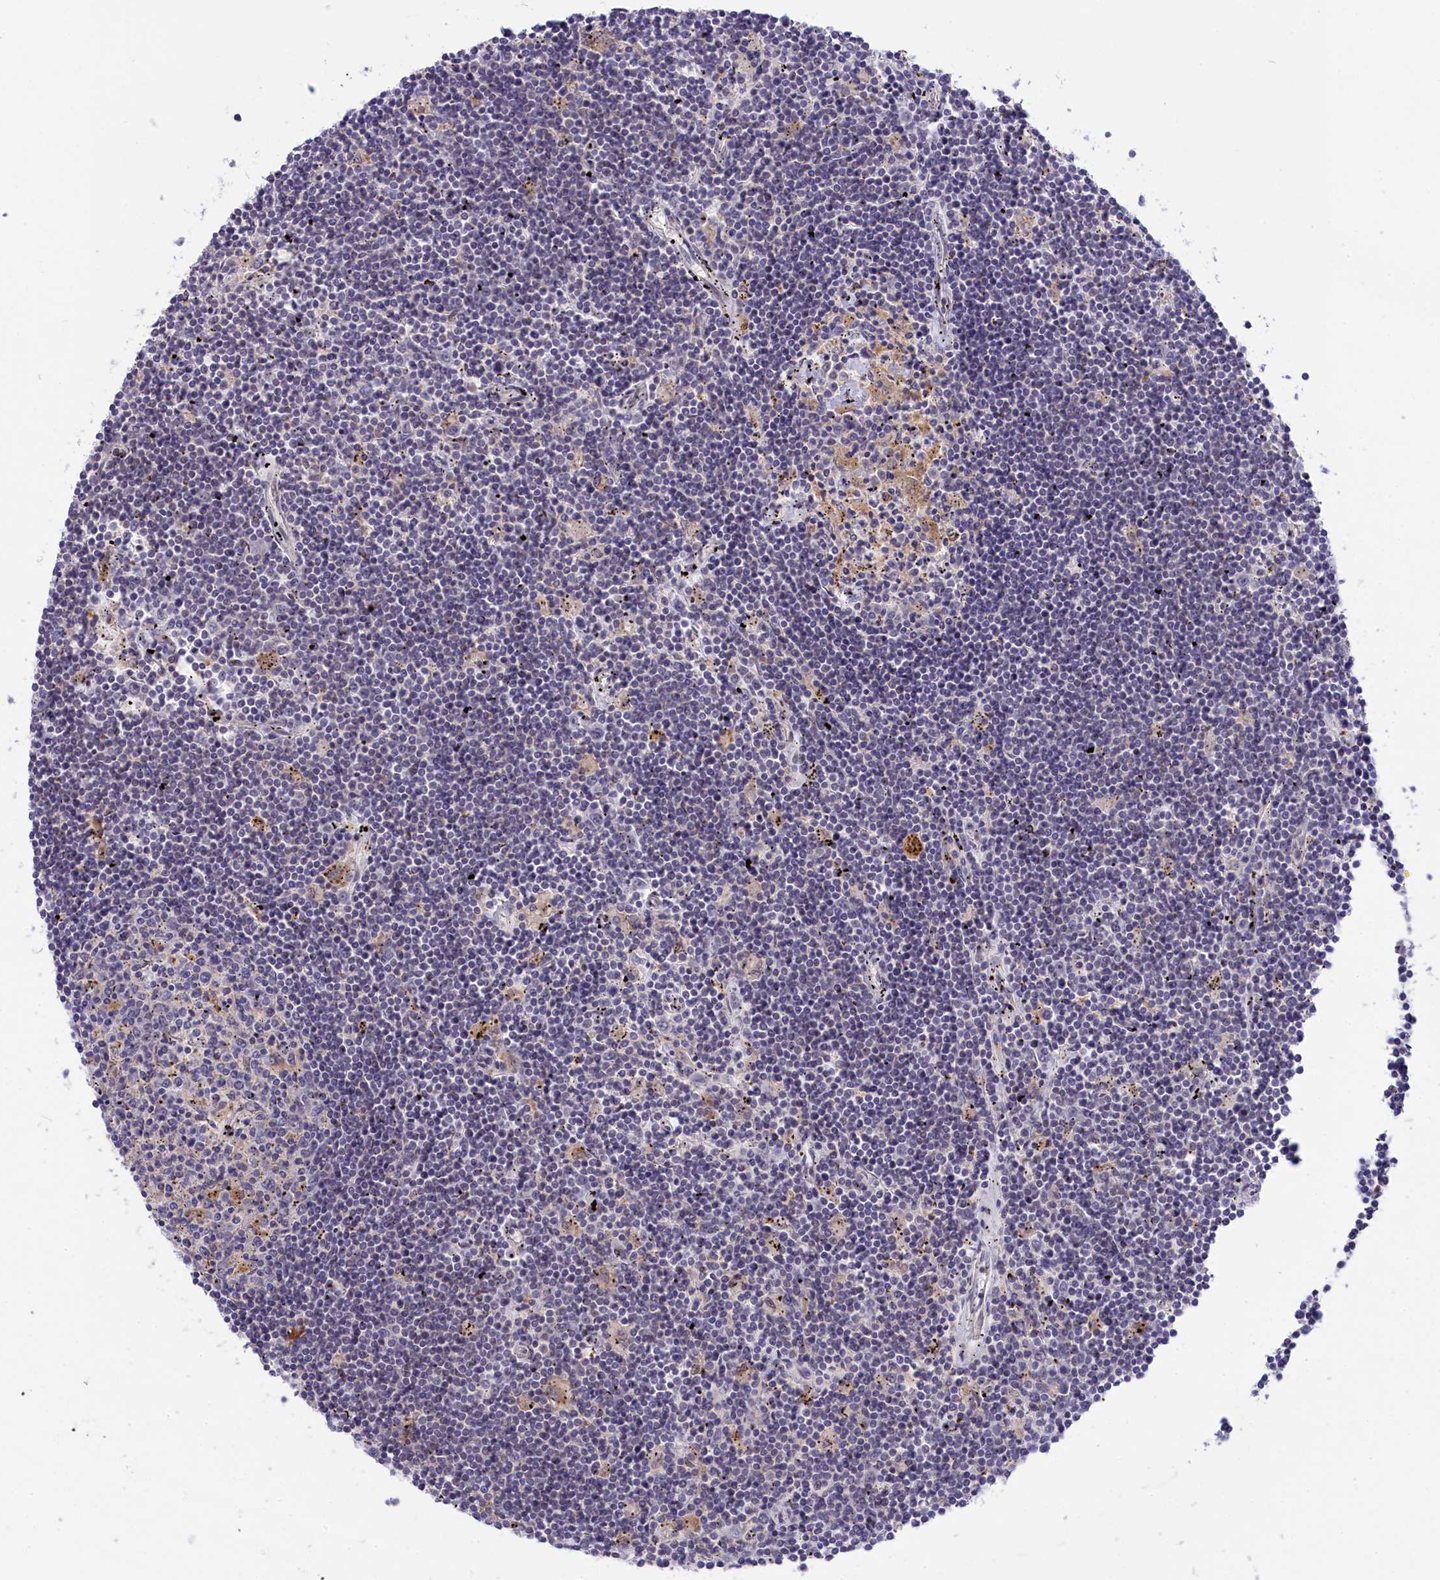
{"staining": {"intensity": "negative", "quantity": "none", "location": "none"}, "tissue": "lymphoma", "cell_type": "Tumor cells", "image_type": "cancer", "snomed": [{"axis": "morphology", "description": "Malignant lymphoma, non-Hodgkin's type, Low grade"}, {"axis": "topography", "description": "Spleen"}], "caption": "Tumor cells show no significant staining in malignant lymphoma, non-Hodgkin's type (low-grade). Nuclei are stained in blue.", "gene": "KCTD14", "patient": {"sex": "male", "age": 76}}